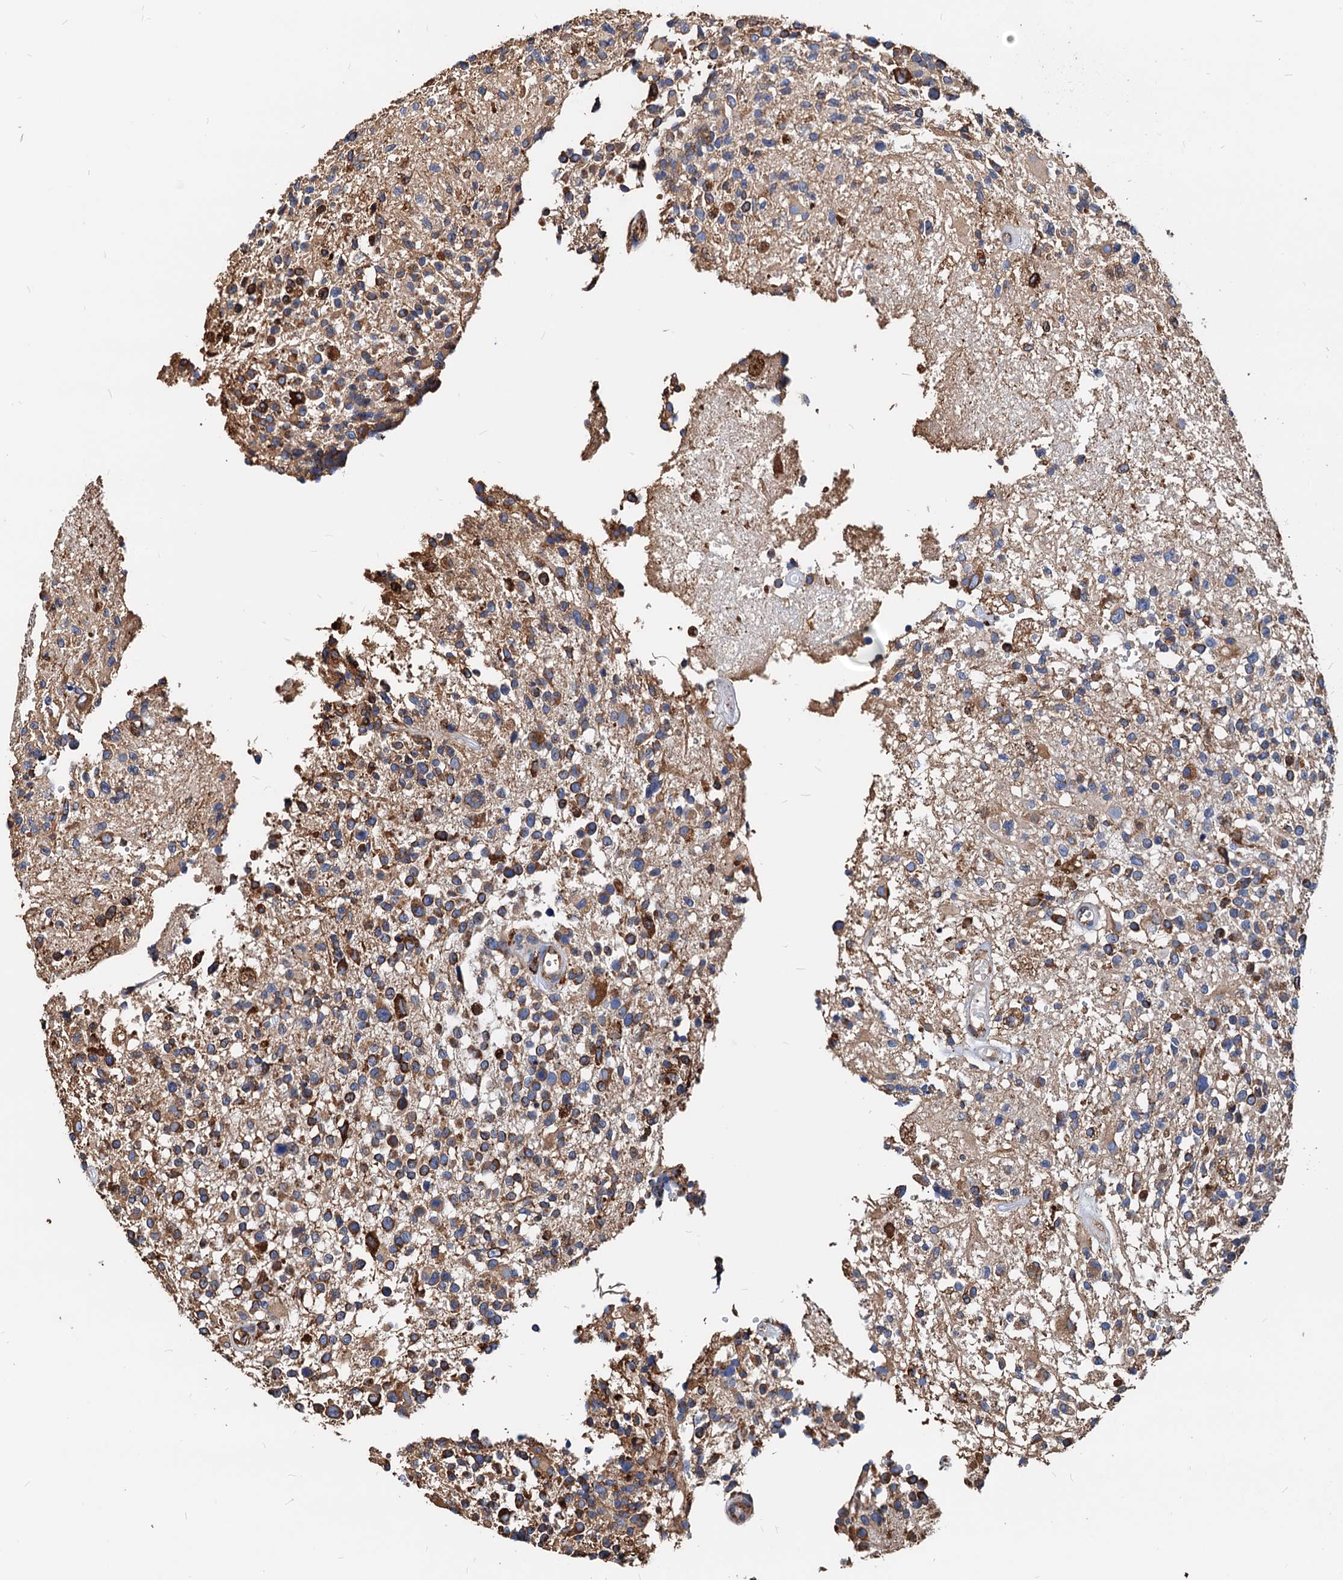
{"staining": {"intensity": "moderate", "quantity": "25%-75%", "location": "cytoplasmic/membranous"}, "tissue": "glioma", "cell_type": "Tumor cells", "image_type": "cancer", "snomed": [{"axis": "morphology", "description": "Glioma, malignant, High grade"}, {"axis": "morphology", "description": "Glioblastoma, NOS"}, {"axis": "topography", "description": "Brain"}], "caption": "Glioma stained with a brown dye reveals moderate cytoplasmic/membranous positive staining in approximately 25%-75% of tumor cells.", "gene": "HSPA5", "patient": {"sex": "male", "age": 60}}